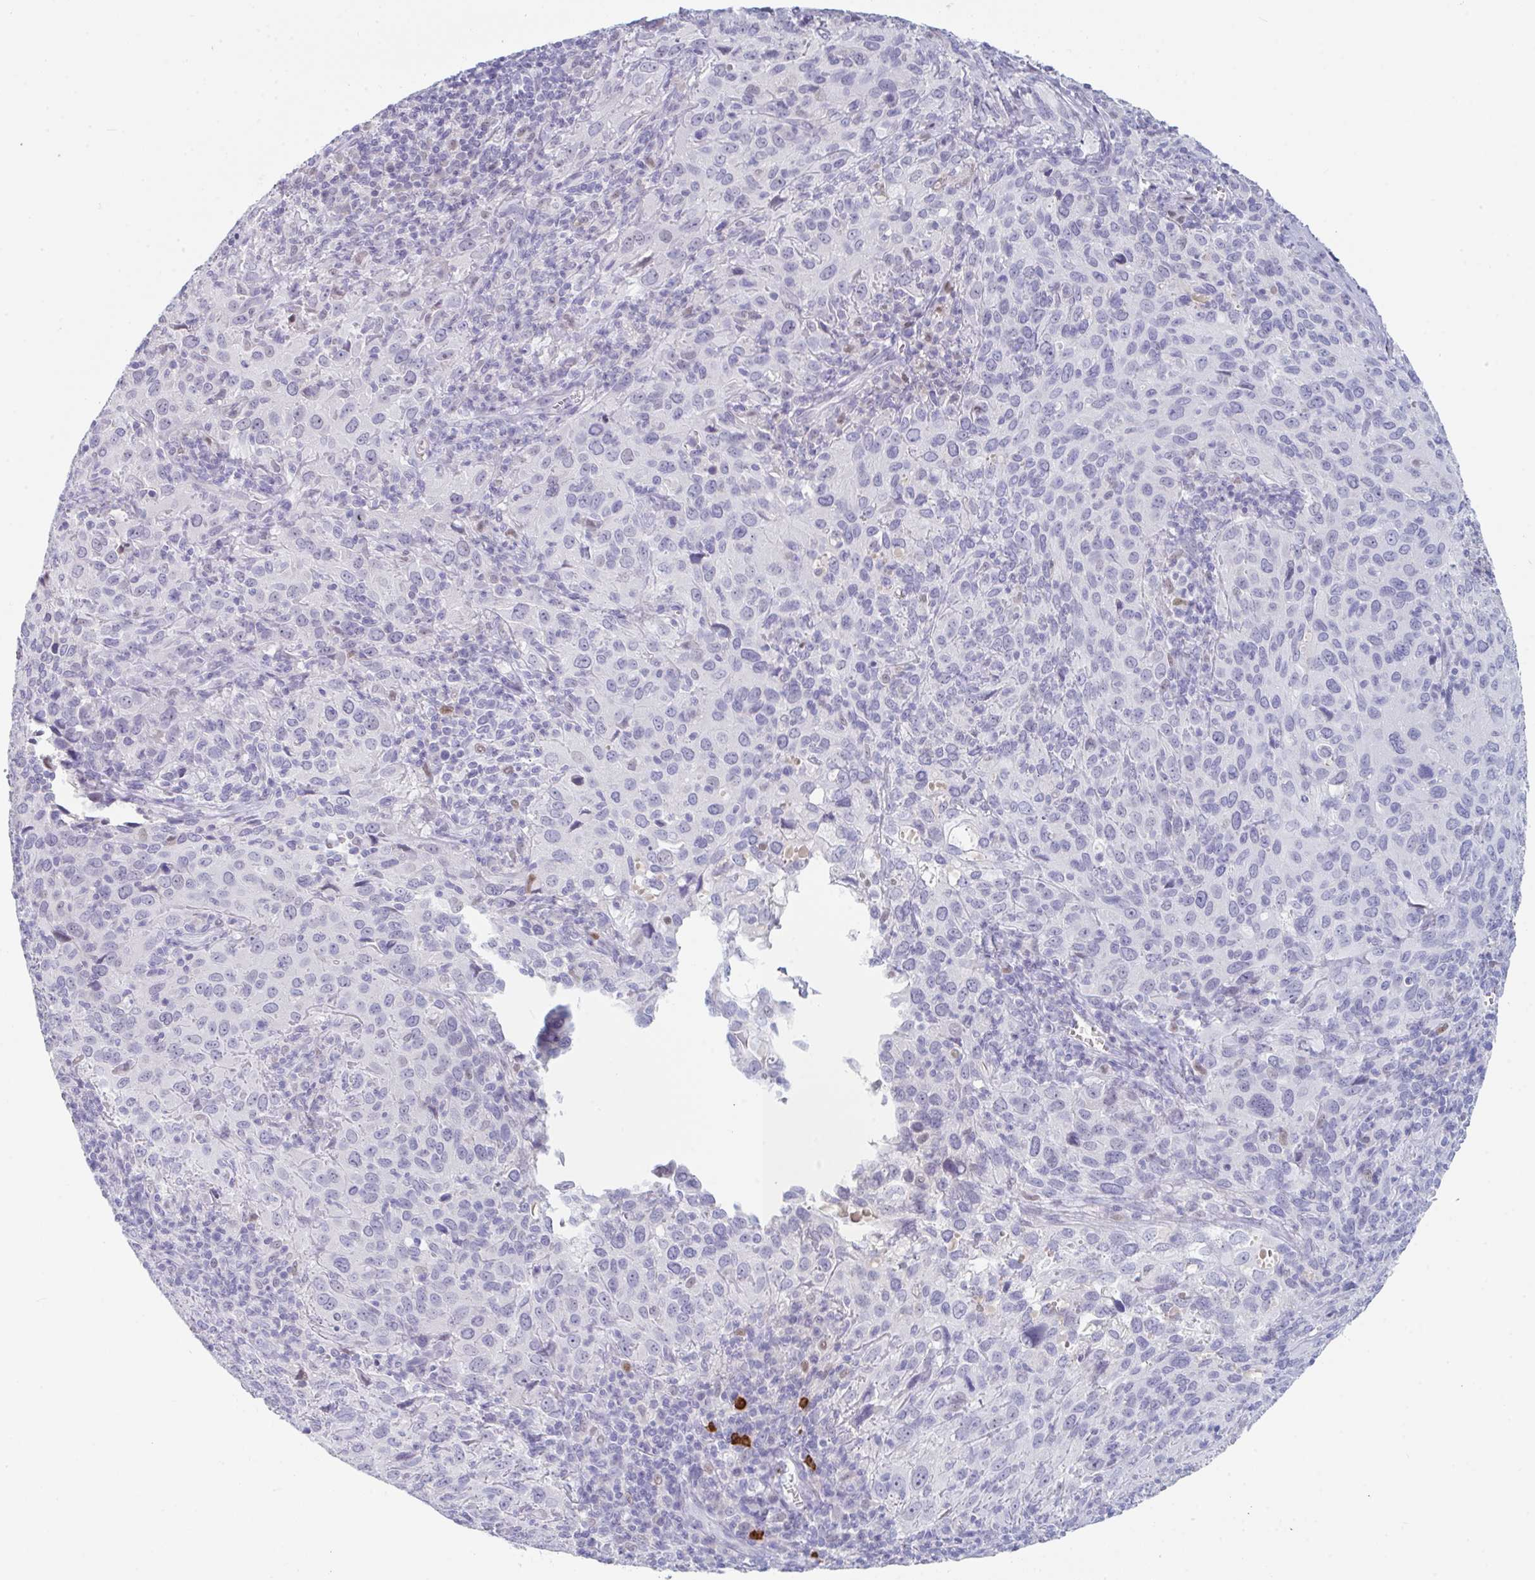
{"staining": {"intensity": "negative", "quantity": "none", "location": "none"}, "tissue": "cervical cancer", "cell_type": "Tumor cells", "image_type": "cancer", "snomed": [{"axis": "morphology", "description": "Squamous cell carcinoma, NOS"}, {"axis": "topography", "description": "Cervix"}], "caption": "The histopathology image exhibits no significant staining in tumor cells of cervical cancer (squamous cell carcinoma).", "gene": "RUBCN", "patient": {"sex": "female", "age": 51}}